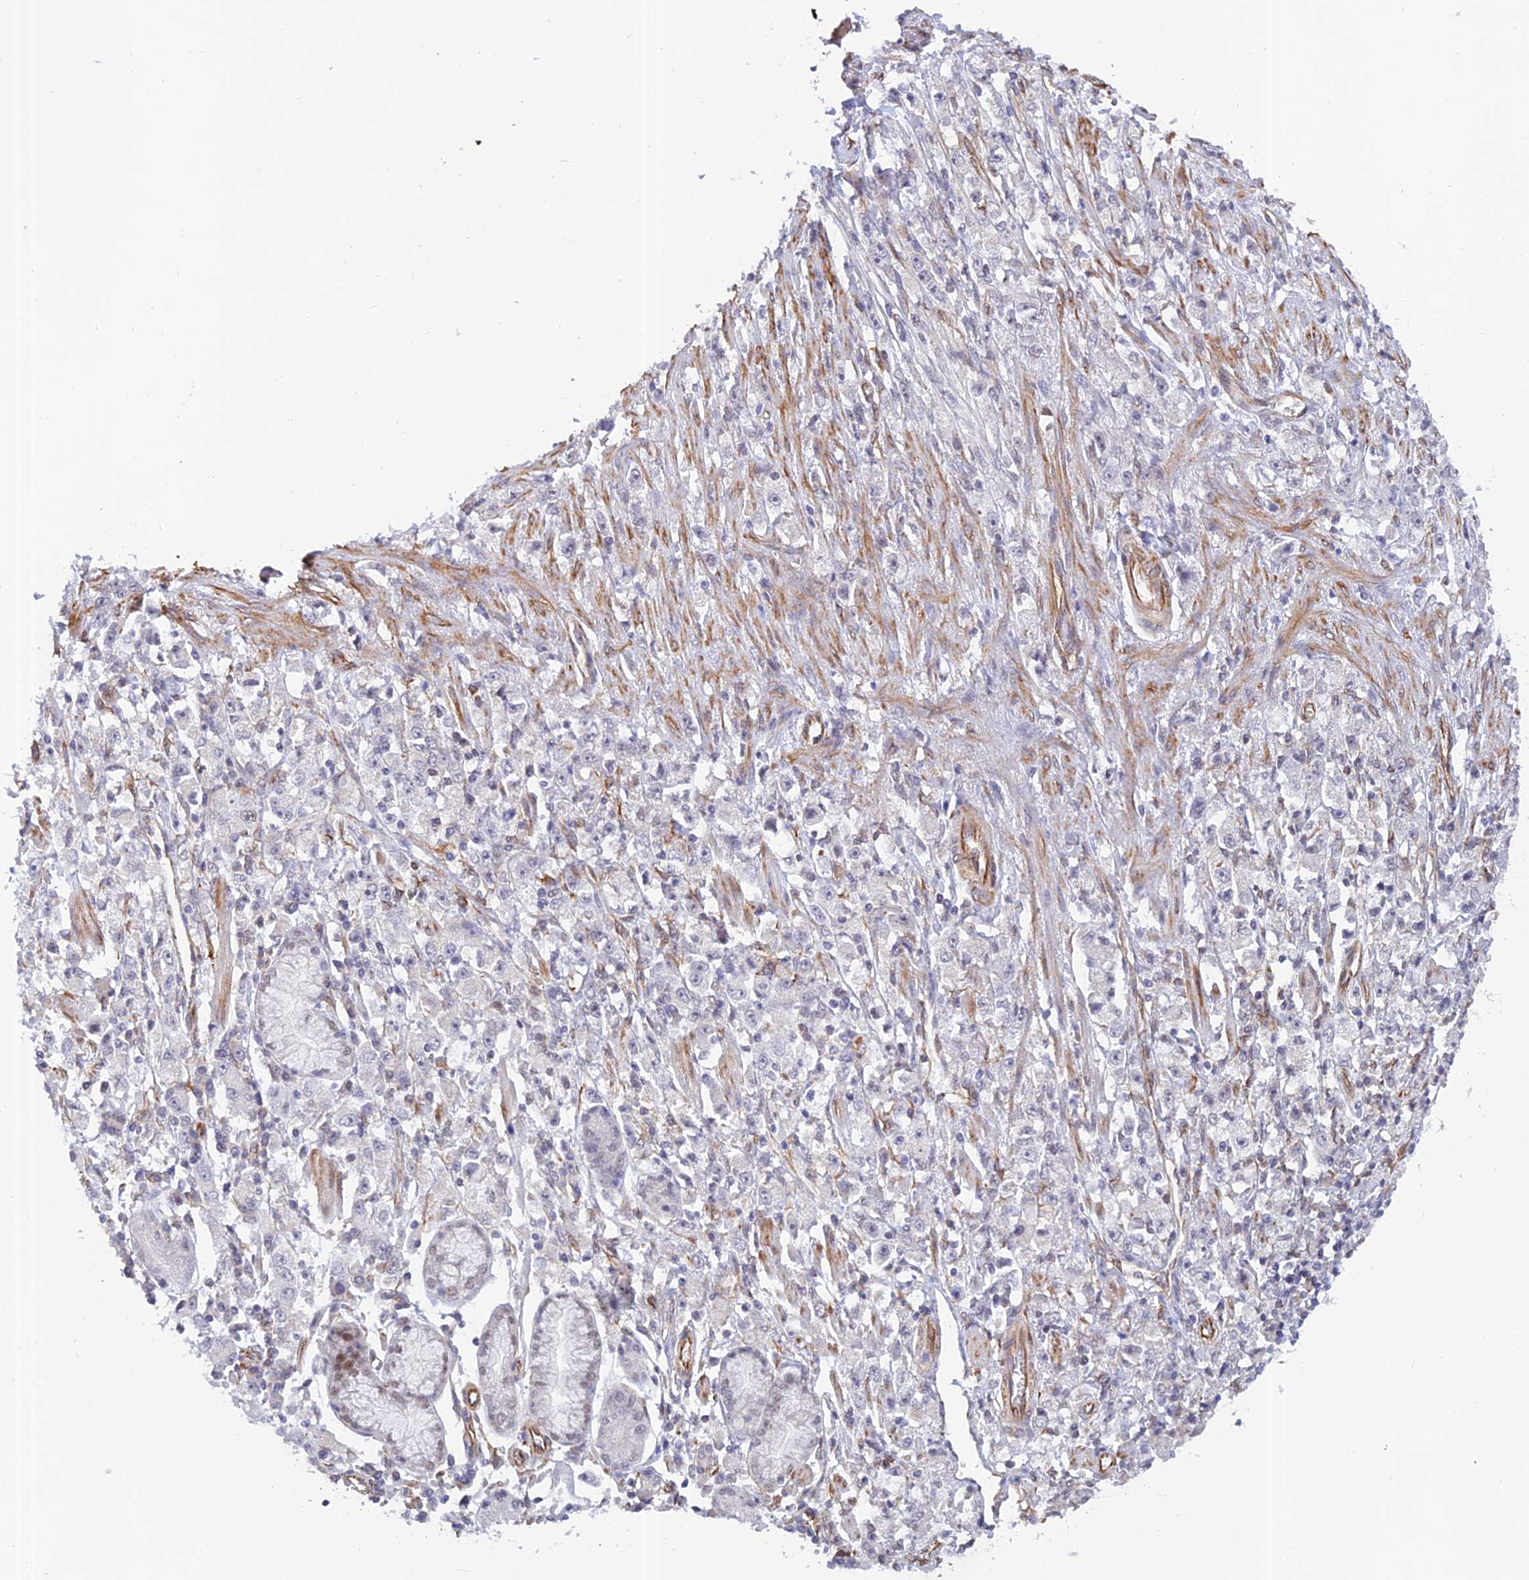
{"staining": {"intensity": "negative", "quantity": "none", "location": "none"}, "tissue": "stomach cancer", "cell_type": "Tumor cells", "image_type": "cancer", "snomed": [{"axis": "morphology", "description": "Adenocarcinoma, NOS"}, {"axis": "topography", "description": "Stomach"}], "caption": "Immunohistochemistry micrograph of neoplastic tissue: human adenocarcinoma (stomach) stained with DAB reveals no significant protein staining in tumor cells. Brightfield microscopy of immunohistochemistry stained with DAB (3,3'-diaminobenzidine) (brown) and hematoxylin (blue), captured at high magnification.", "gene": "PAGR1", "patient": {"sex": "female", "age": 59}}